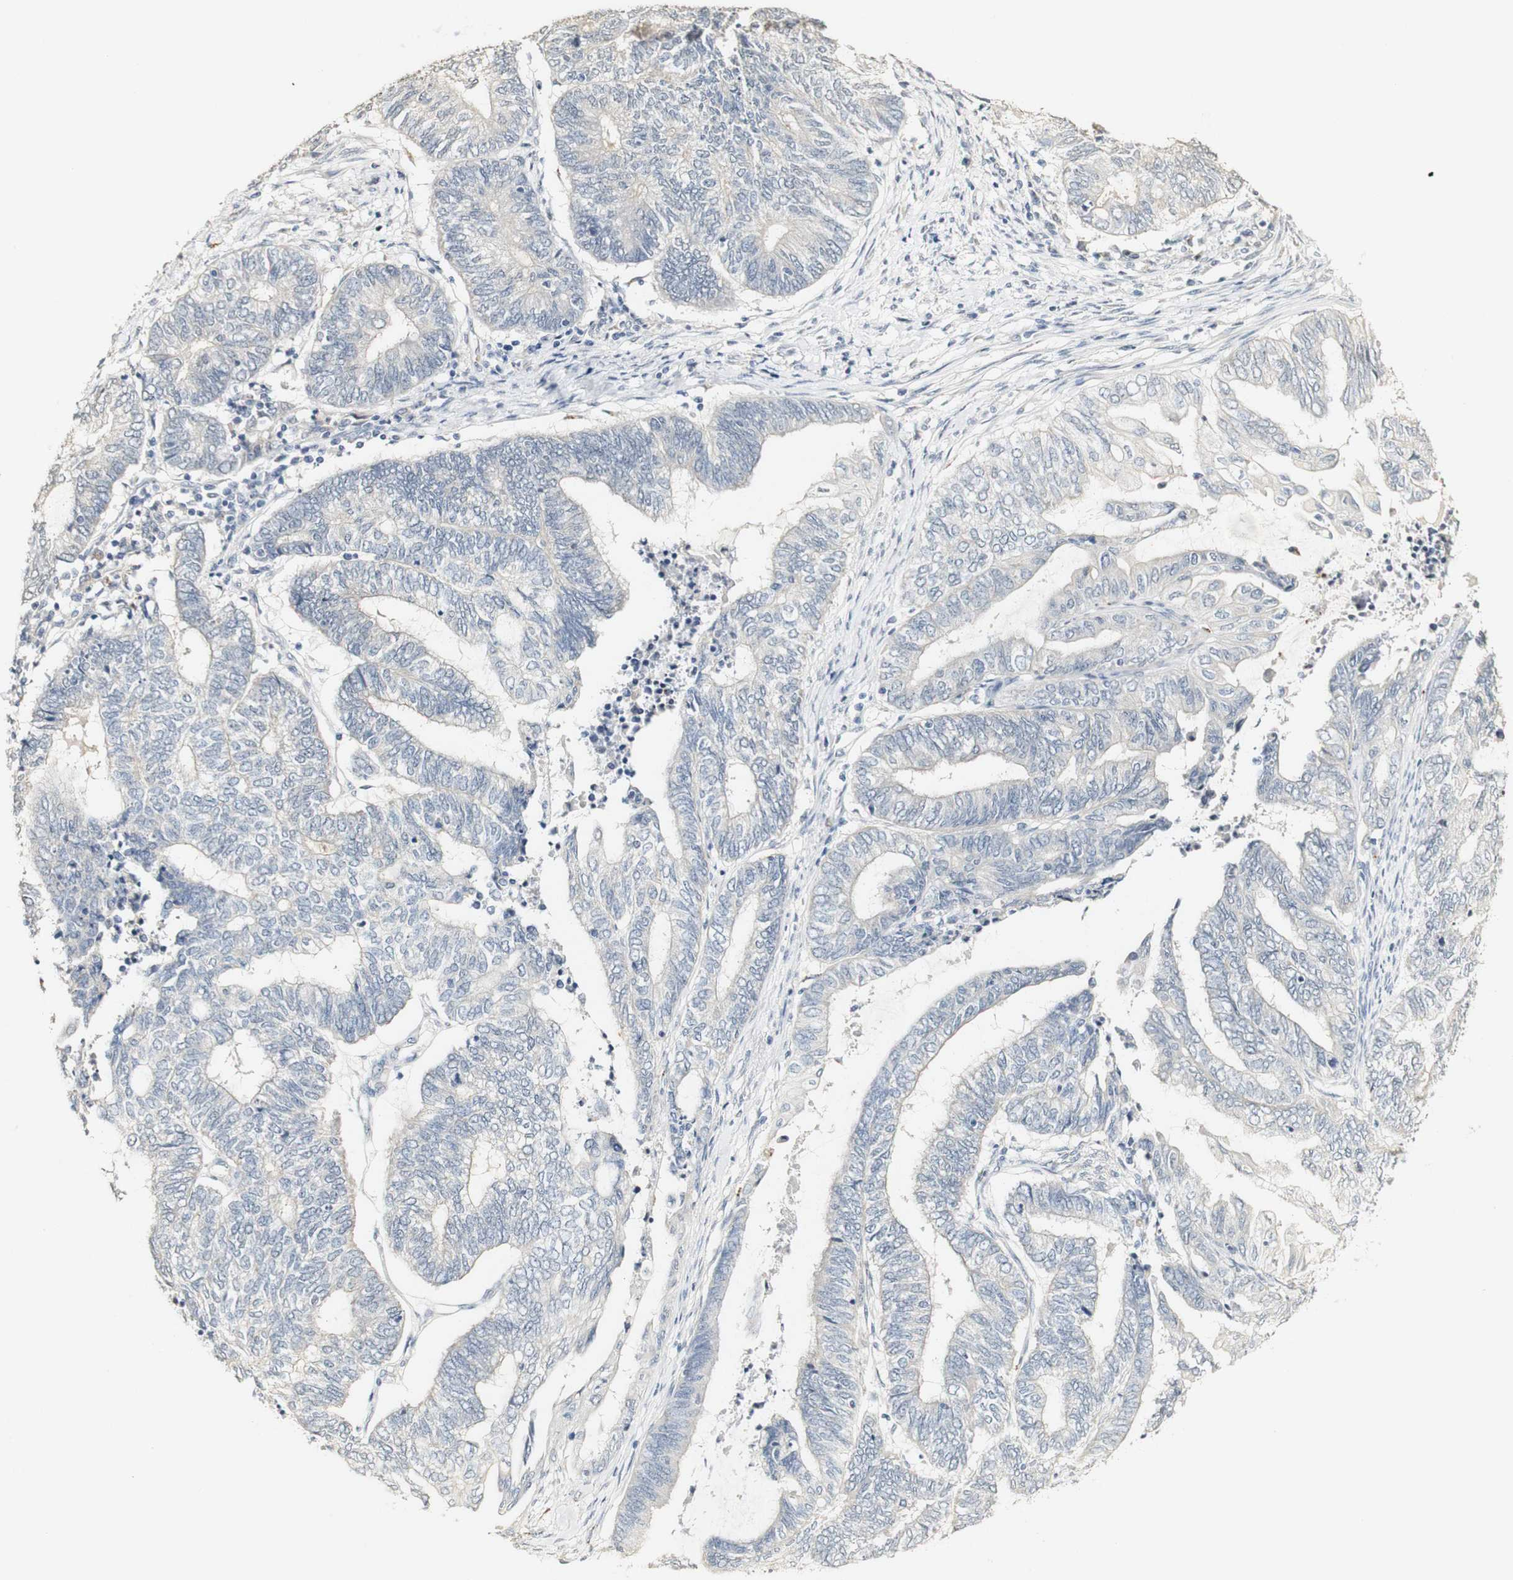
{"staining": {"intensity": "negative", "quantity": "none", "location": "none"}, "tissue": "endometrial cancer", "cell_type": "Tumor cells", "image_type": "cancer", "snomed": [{"axis": "morphology", "description": "Adenocarcinoma, NOS"}, {"axis": "topography", "description": "Uterus"}, {"axis": "topography", "description": "Endometrium"}], "caption": "This is a image of IHC staining of adenocarcinoma (endometrial), which shows no expression in tumor cells.", "gene": "SYT7", "patient": {"sex": "female", "age": 70}}